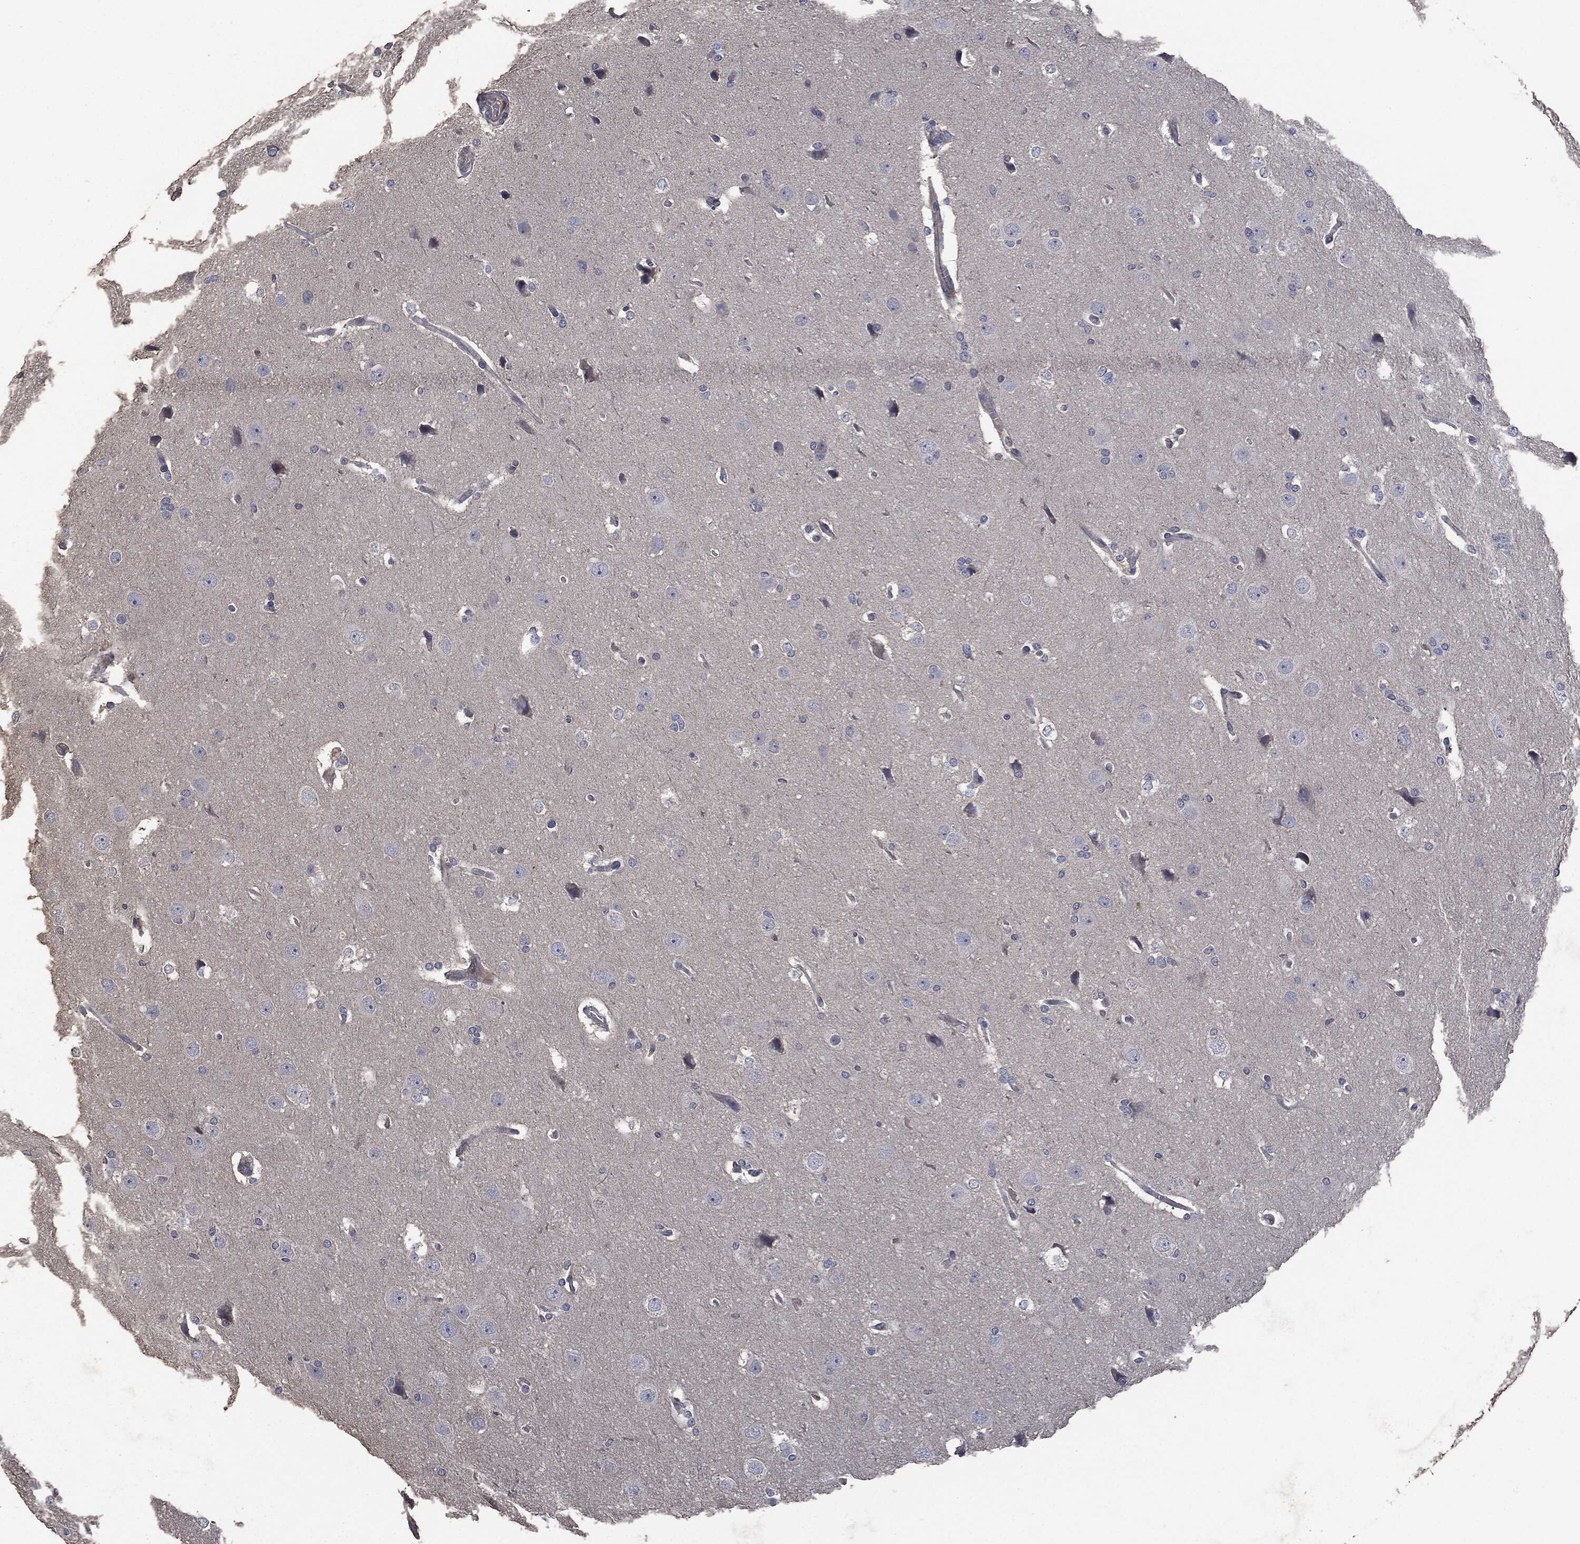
{"staining": {"intensity": "negative", "quantity": "none", "location": "none"}, "tissue": "glioma", "cell_type": "Tumor cells", "image_type": "cancer", "snomed": [{"axis": "morphology", "description": "Glioma, malignant, Low grade"}, {"axis": "topography", "description": "Brain"}], "caption": "Immunohistochemistry histopathology image of human glioma stained for a protein (brown), which shows no expression in tumor cells. (DAB IHC with hematoxylin counter stain).", "gene": "MSLN", "patient": {"sex": "female", "age": 37}}